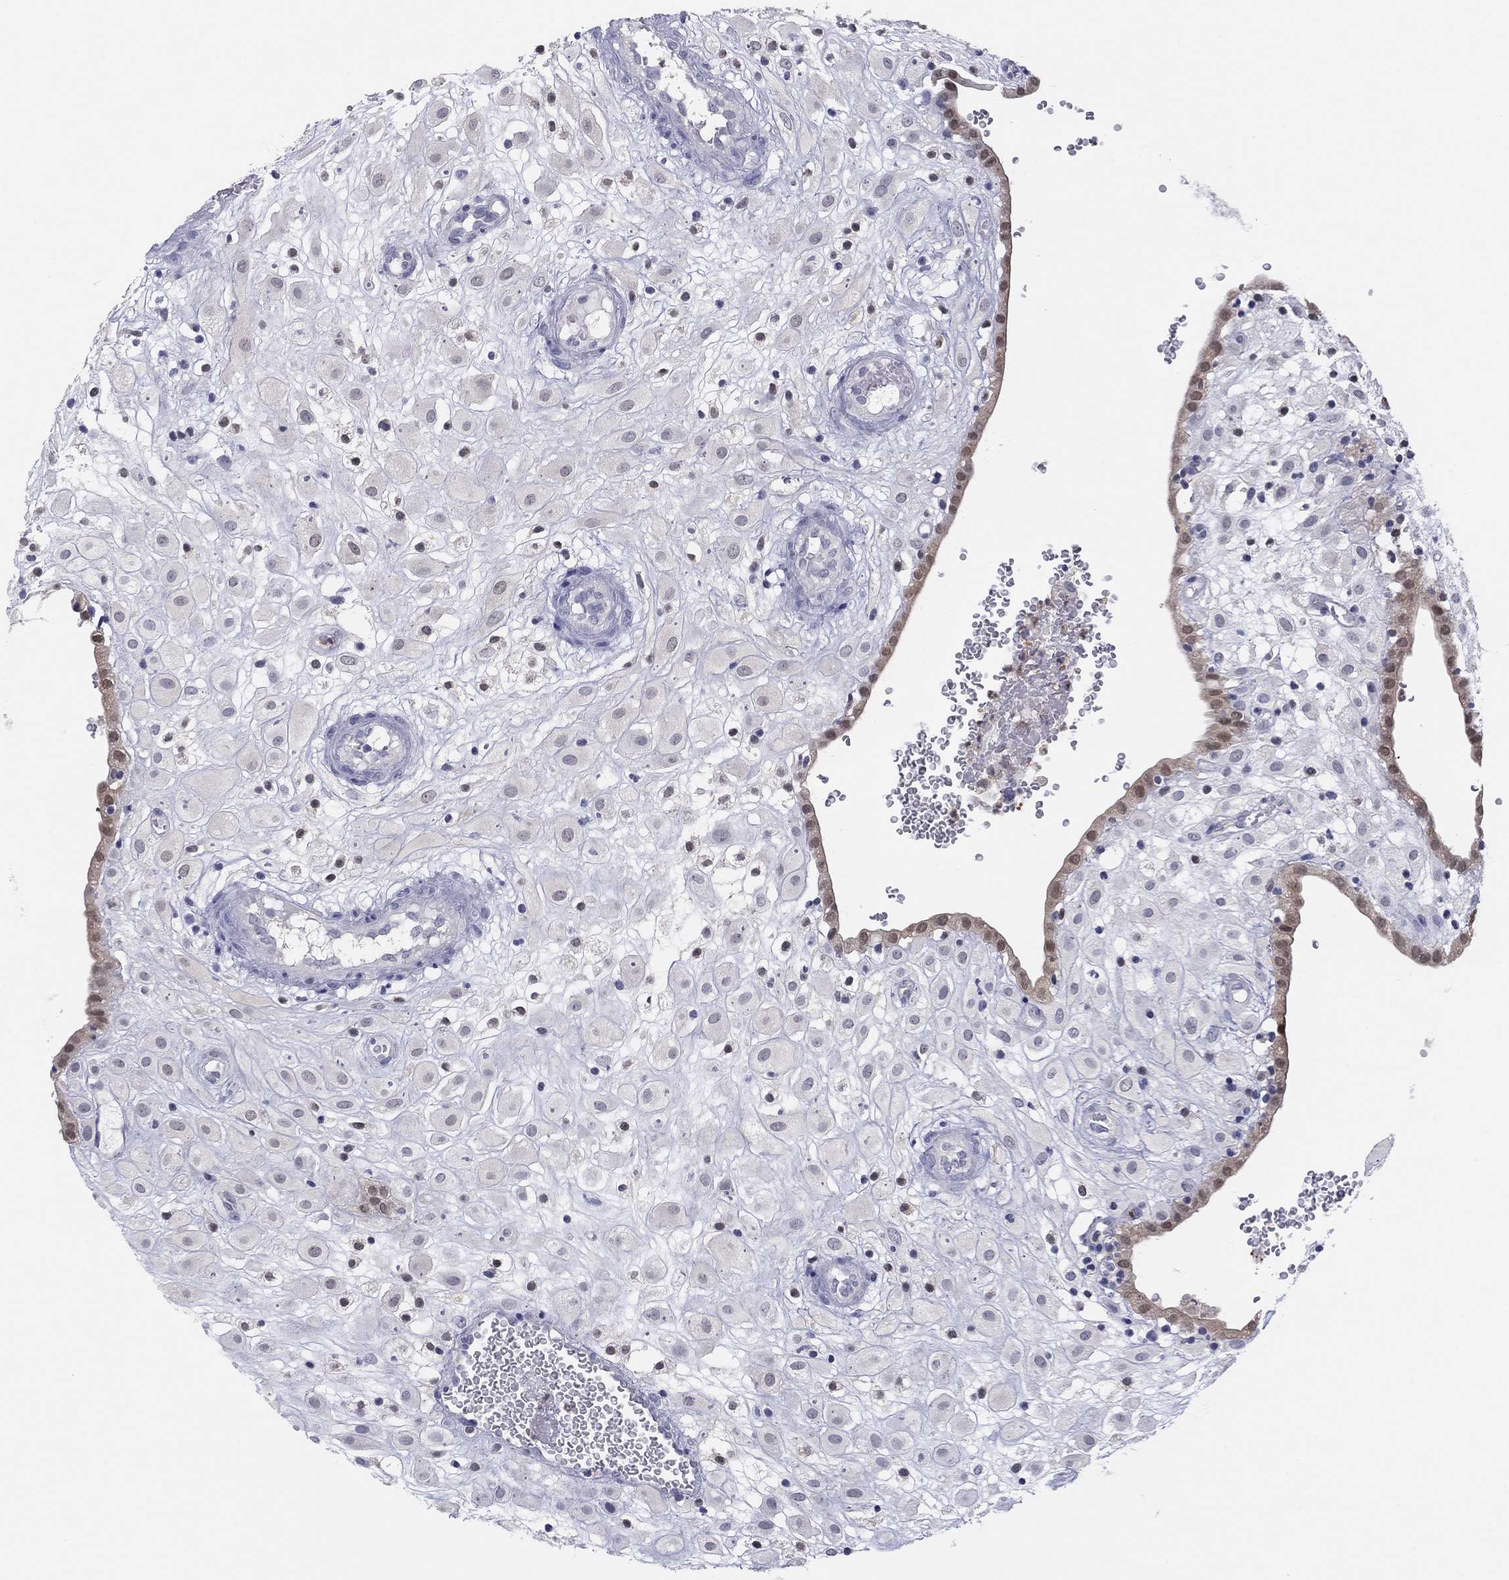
{"staining": {"intensity": "negative", "quantity": "none", "location": "none"}, "tissue": "placenta", "cell_type": "Decidual cells", "image_type": "normal", "snomed": [{"axis": "morphology", "description": "Normal tissue, NOS"}, {"axis": "topography", "description": "Placenta"}], "caption": "This is an IHC photomicrograph of benign human placenta. There is no expression in decidual cells.", "gene": "PDXK", "patient": {"sex": "female", "age": 24}}